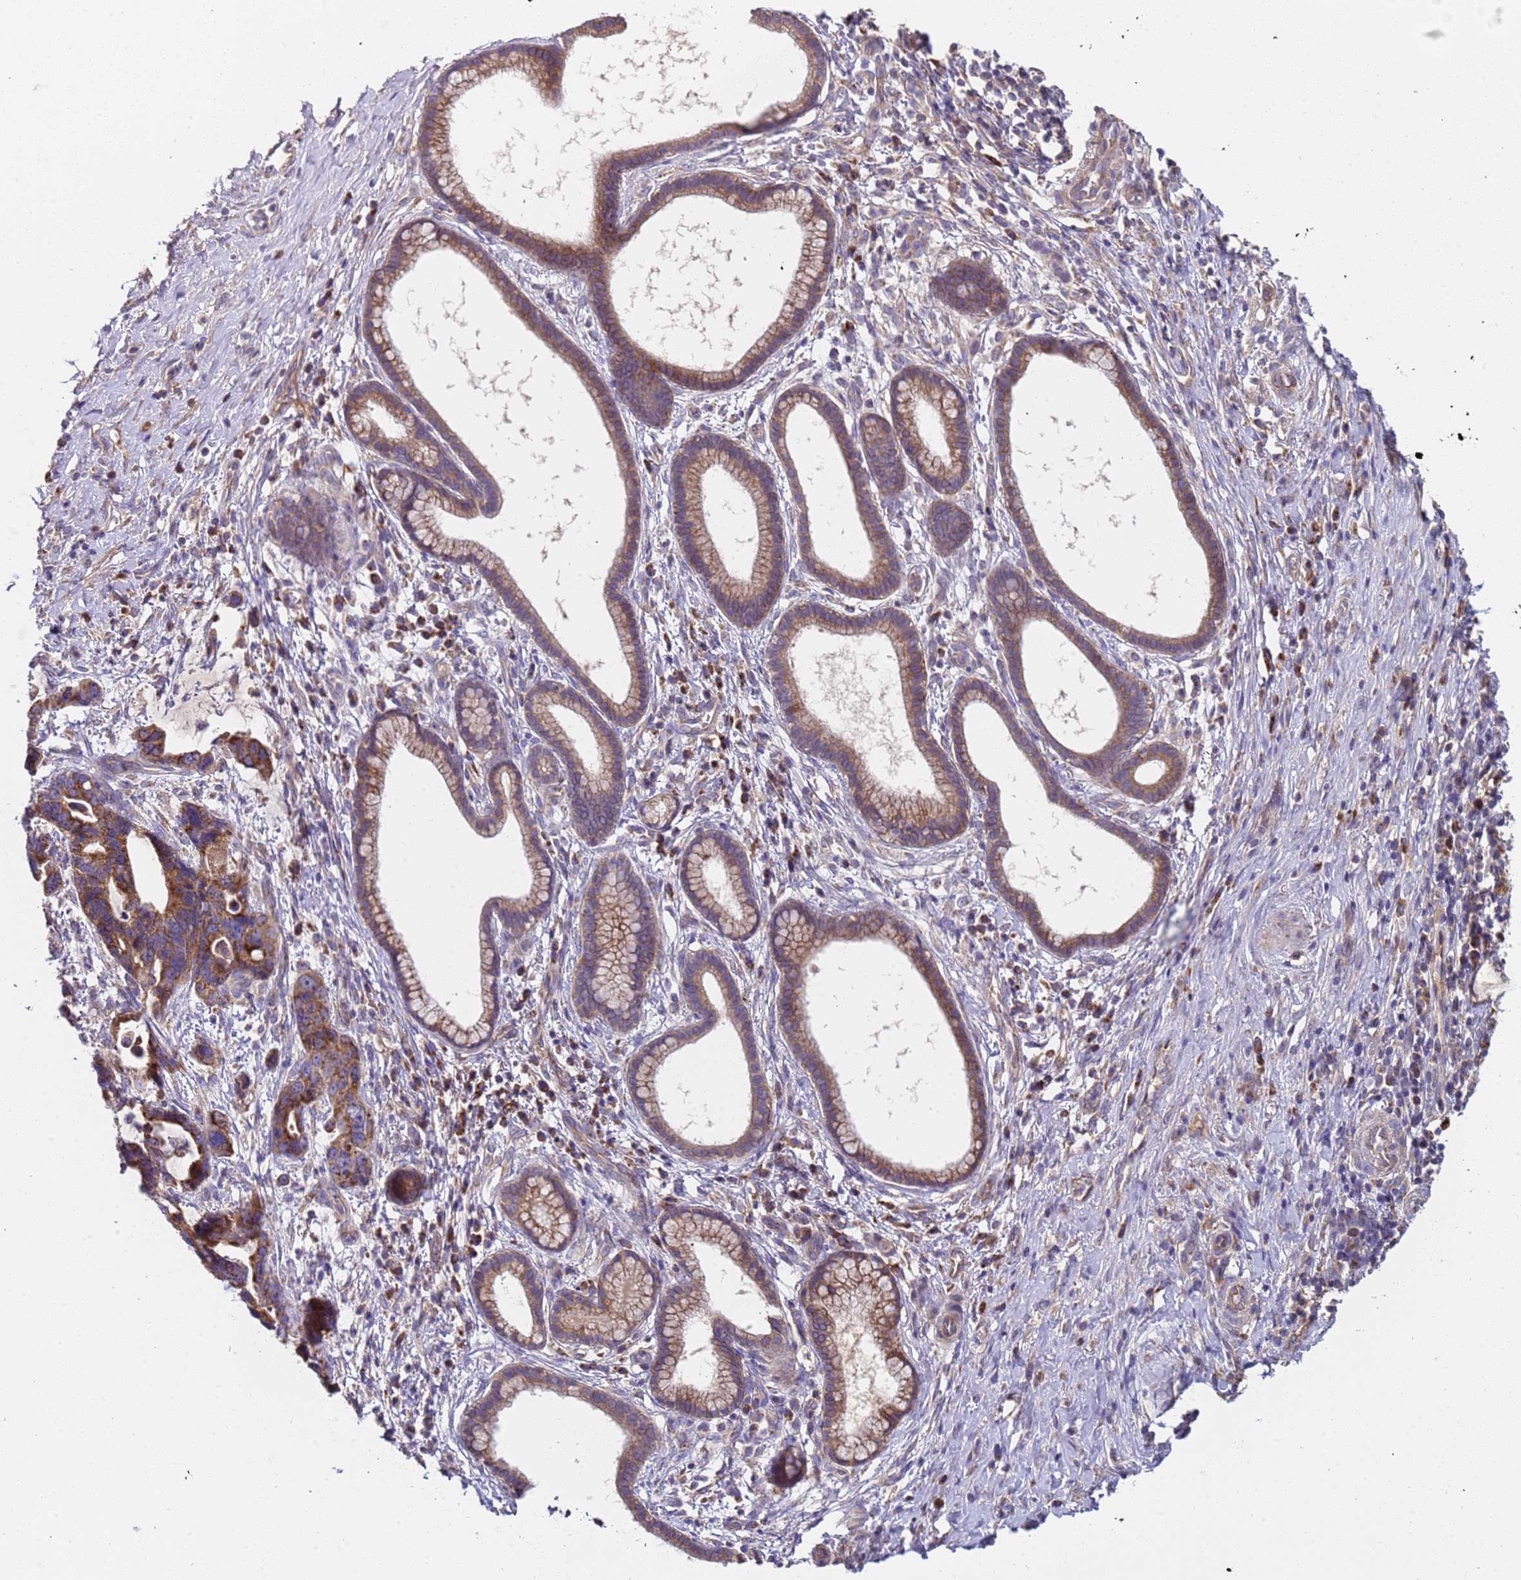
{"staining": {"intensity": "moderate", "quantity": "25%-75%", "location": "cytoplasmic/membranous"}, "tissue": "pancreatic cancer", "cell_type": "Tumor cells", "image_type": "cancer", "snomed": [{"axis": "morphology", "description": "Adenocarcinoma, NOS"}, {"axis": "topography", "description": "Pancreas"}], "caption": "Human adenocarcinoma (pancreatic) stained for a protein (brown) reveals moderate cytoplasmic/membranous positive staining in approximately 25%-75% of tumor cells.", "gene": "TMEM126A", "patient": {"sex": "female", "age": 83}}